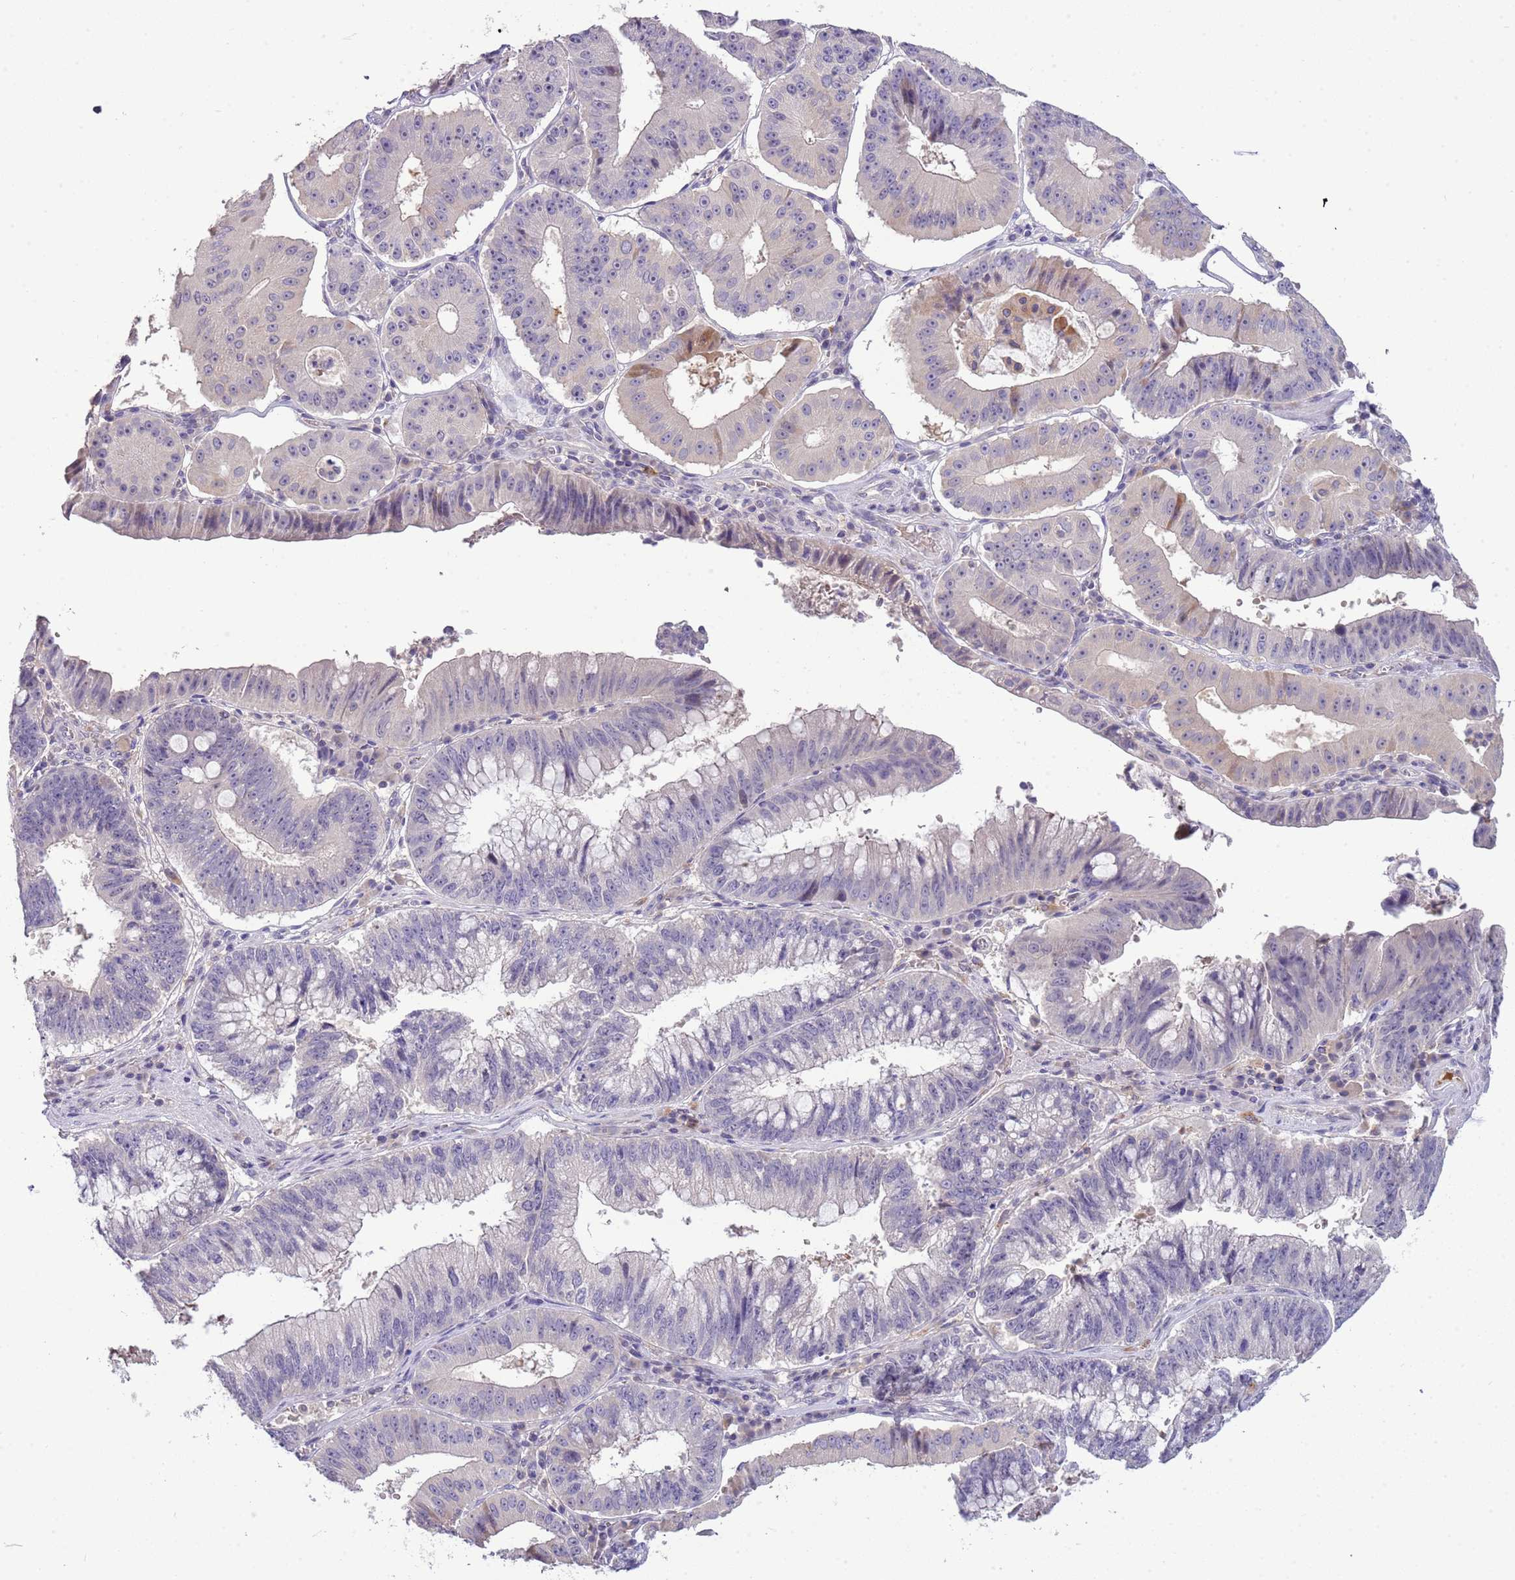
{"staining": {"intensity": "negative", "quantity": "none", "location": "none"}, "tissue": "stomach cancer", "cell_type": "Tumor cells", "image_type": "cancer", "snomed": [{"axis": "morphology", "description": "Adenocarcinoma, NOS"}, {"axis": "topography", "description": "Stomach"}], "caption": "The image displays no significant expression in tumor cells of stomach cancer.", "gene": "SCAMP5", "patient": {"sex": "male", "age": 59}}